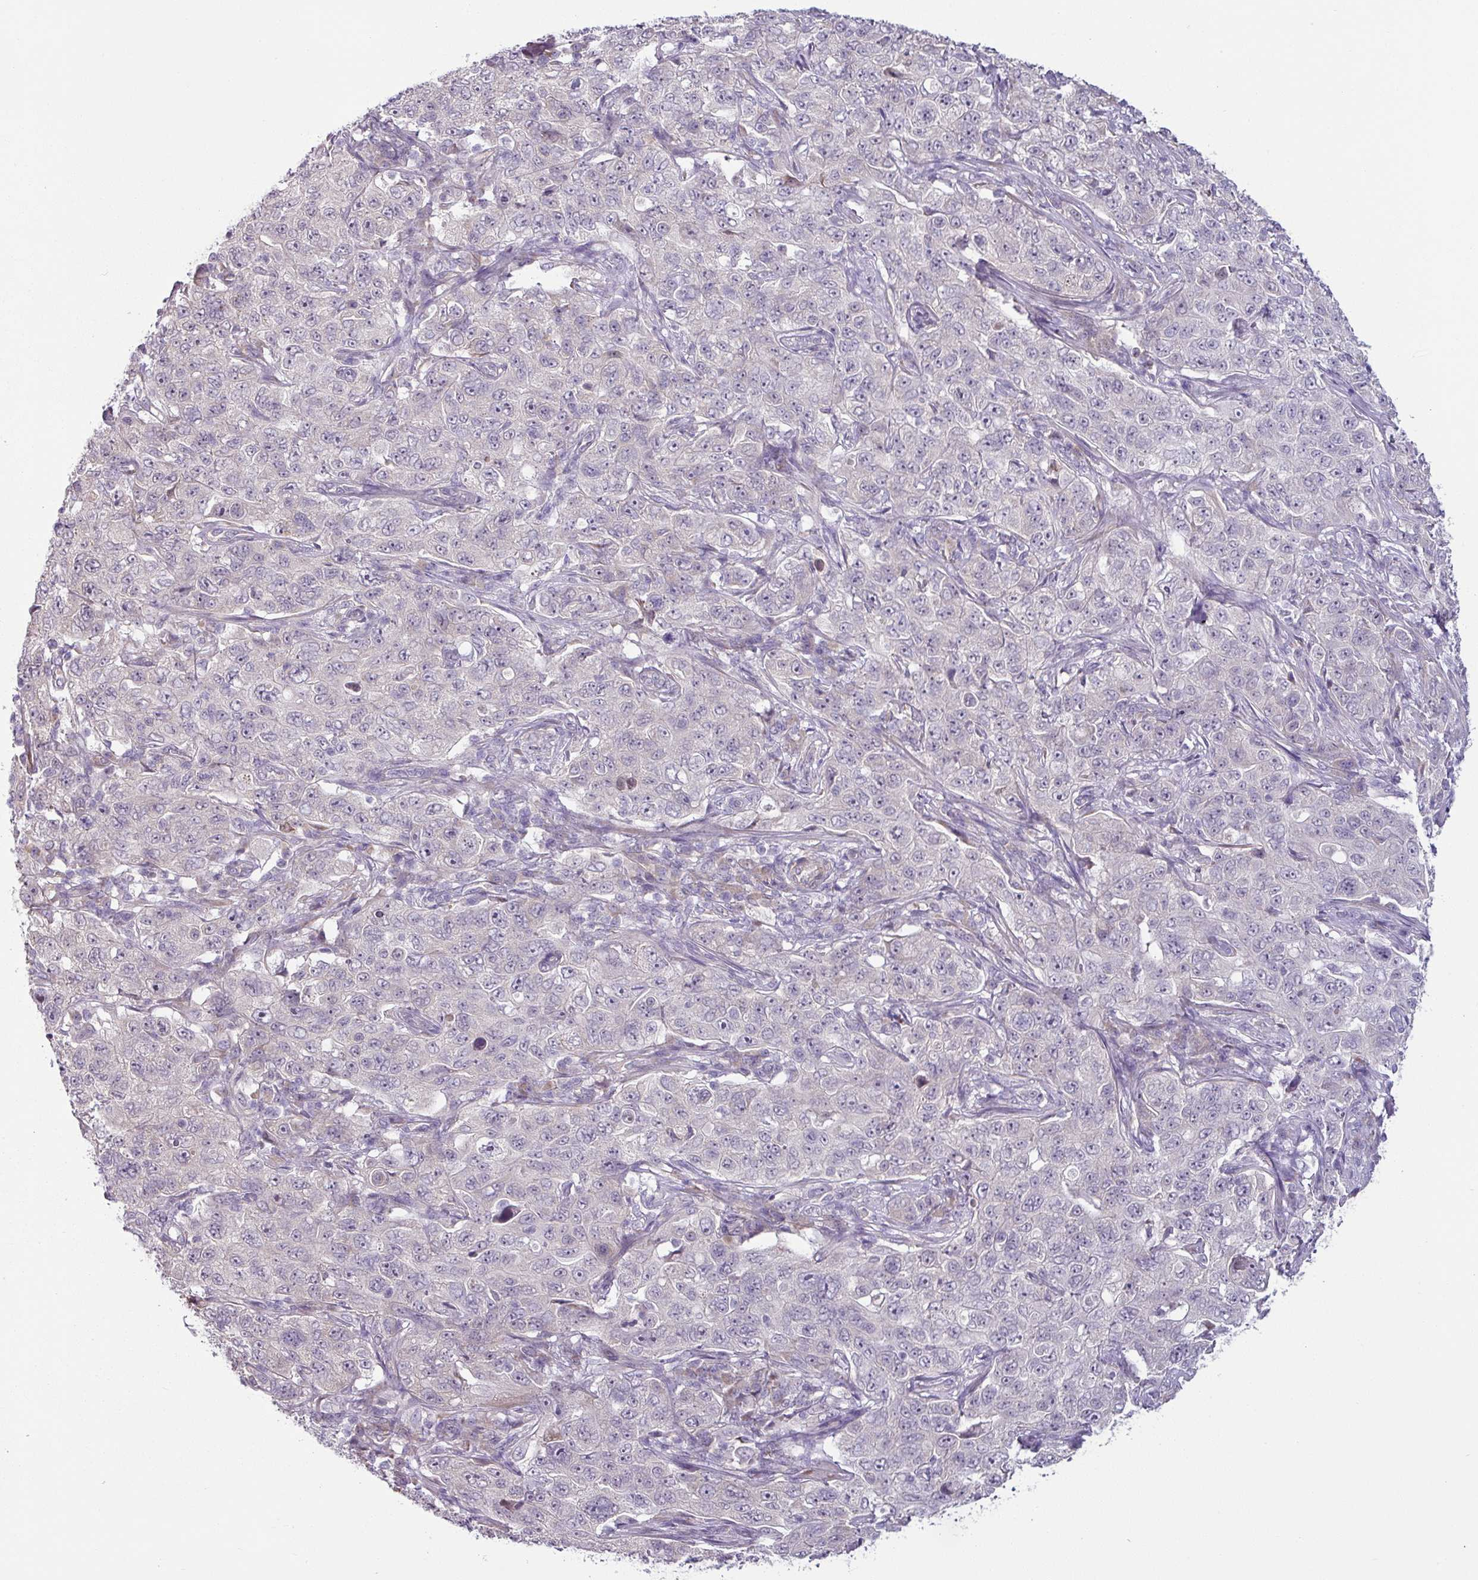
{"staining": {"intensity": "negative", "quantity": "none", "location": "none"}, "tissue": "pancreatic cancer", "cell_type": "Tumor cells", "image_type": "cancer", "snomed": [{"axis": "morphology", "description": "Adenocarcinoma, NOS"}, {"axis": "topography", "description": "Pancreas"}], "caption": "This is an immunohistochemistry micrograph of pancreatic cancer. There is no staining in tumor cells.", "gene": "OR52D1", "patient": {"sex": "male", "age": 68}}